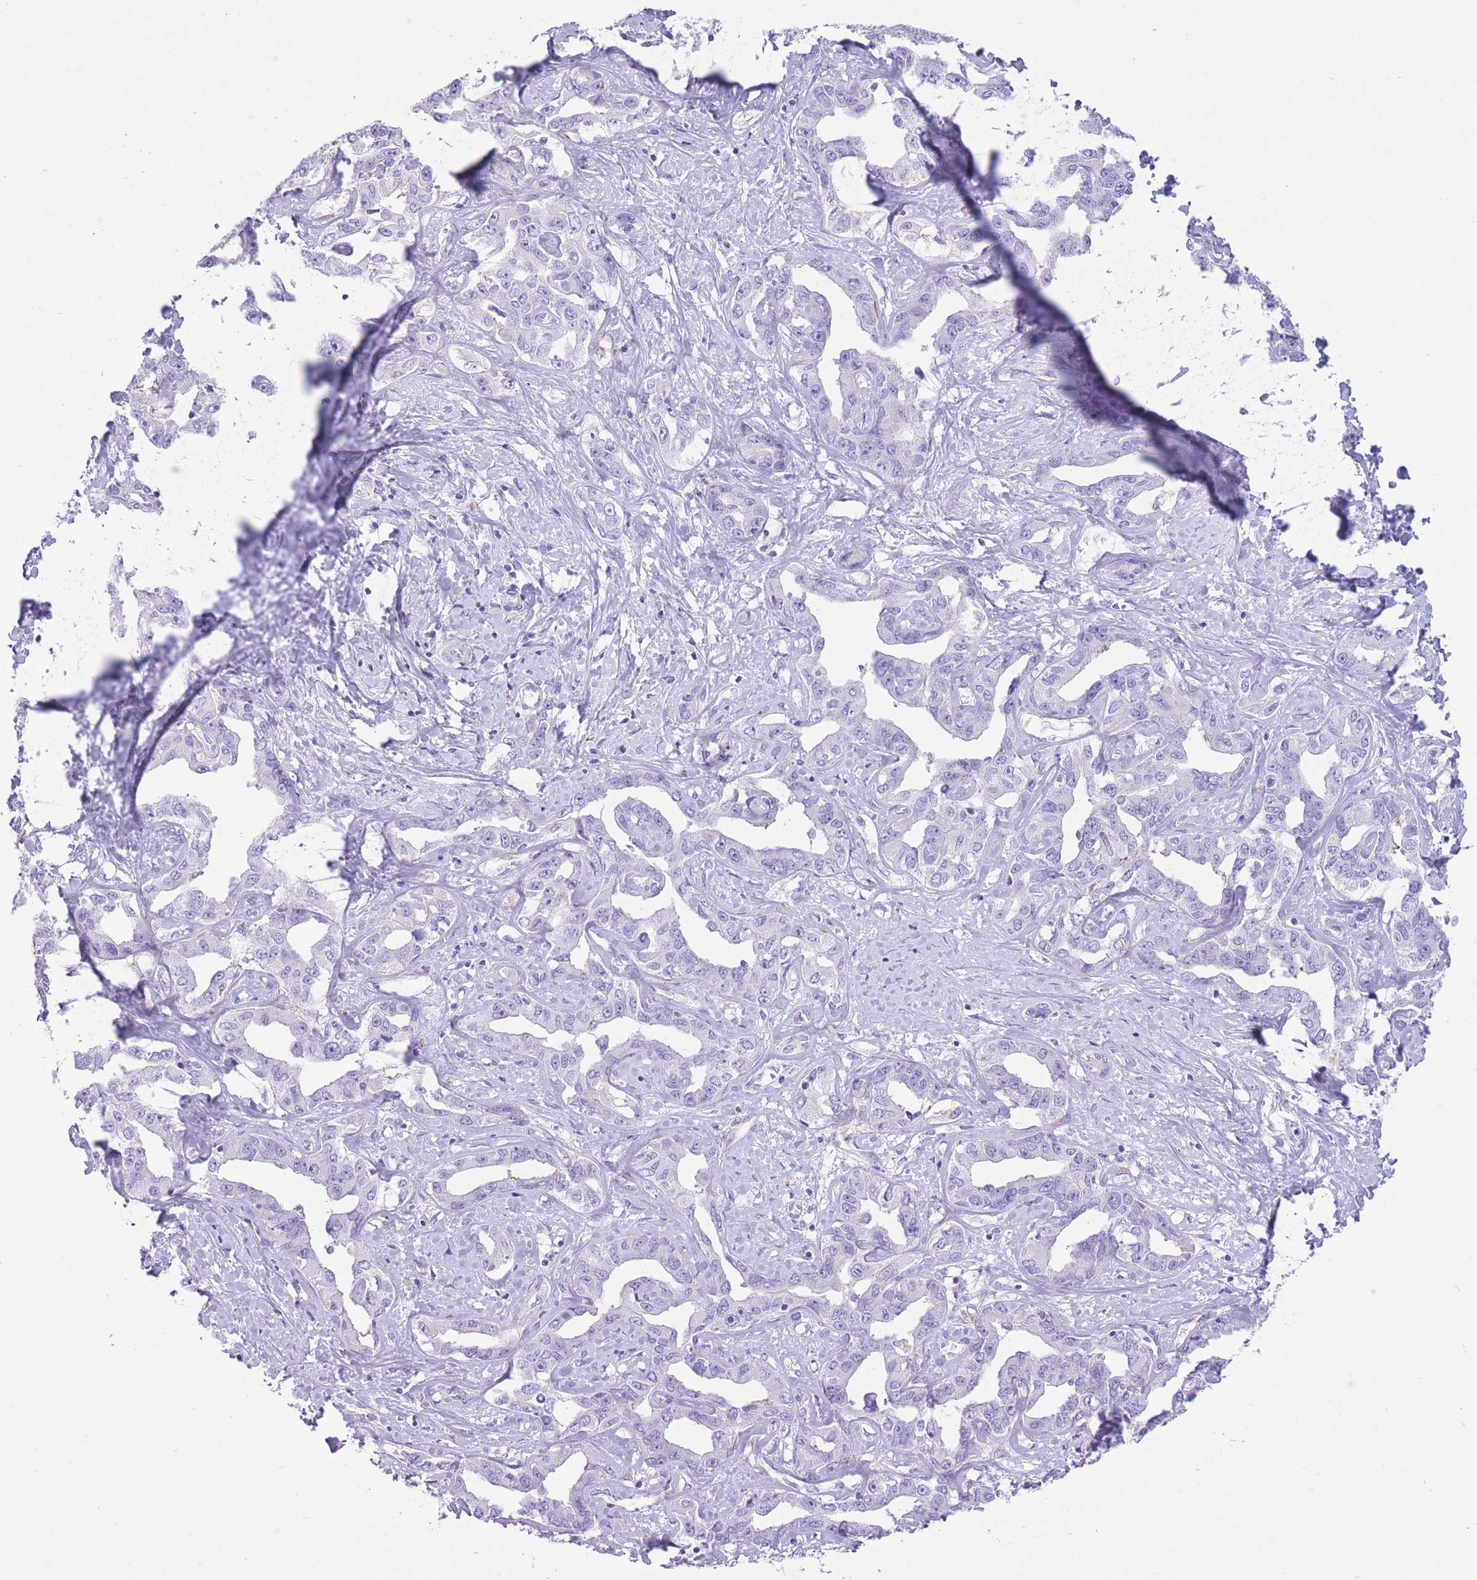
{"staining": {"intensity": "negative", "quantity": "none", "location": "none"}, "tissue": "liver cancer", "cell_type": "Tumor cells", "image_type": "cancer", "snomed": [{"axis": "morphology", "description": "Cholangiocarcinoma"}, {"axis": "topography", "description": "Liver"}], "caption": "Photomicrograph shows no significant protein staining in tumor cells of liver cholangiocarcinoma.", "gene": "ZNF501", "patient": {"sex": "male", "age": 59}}